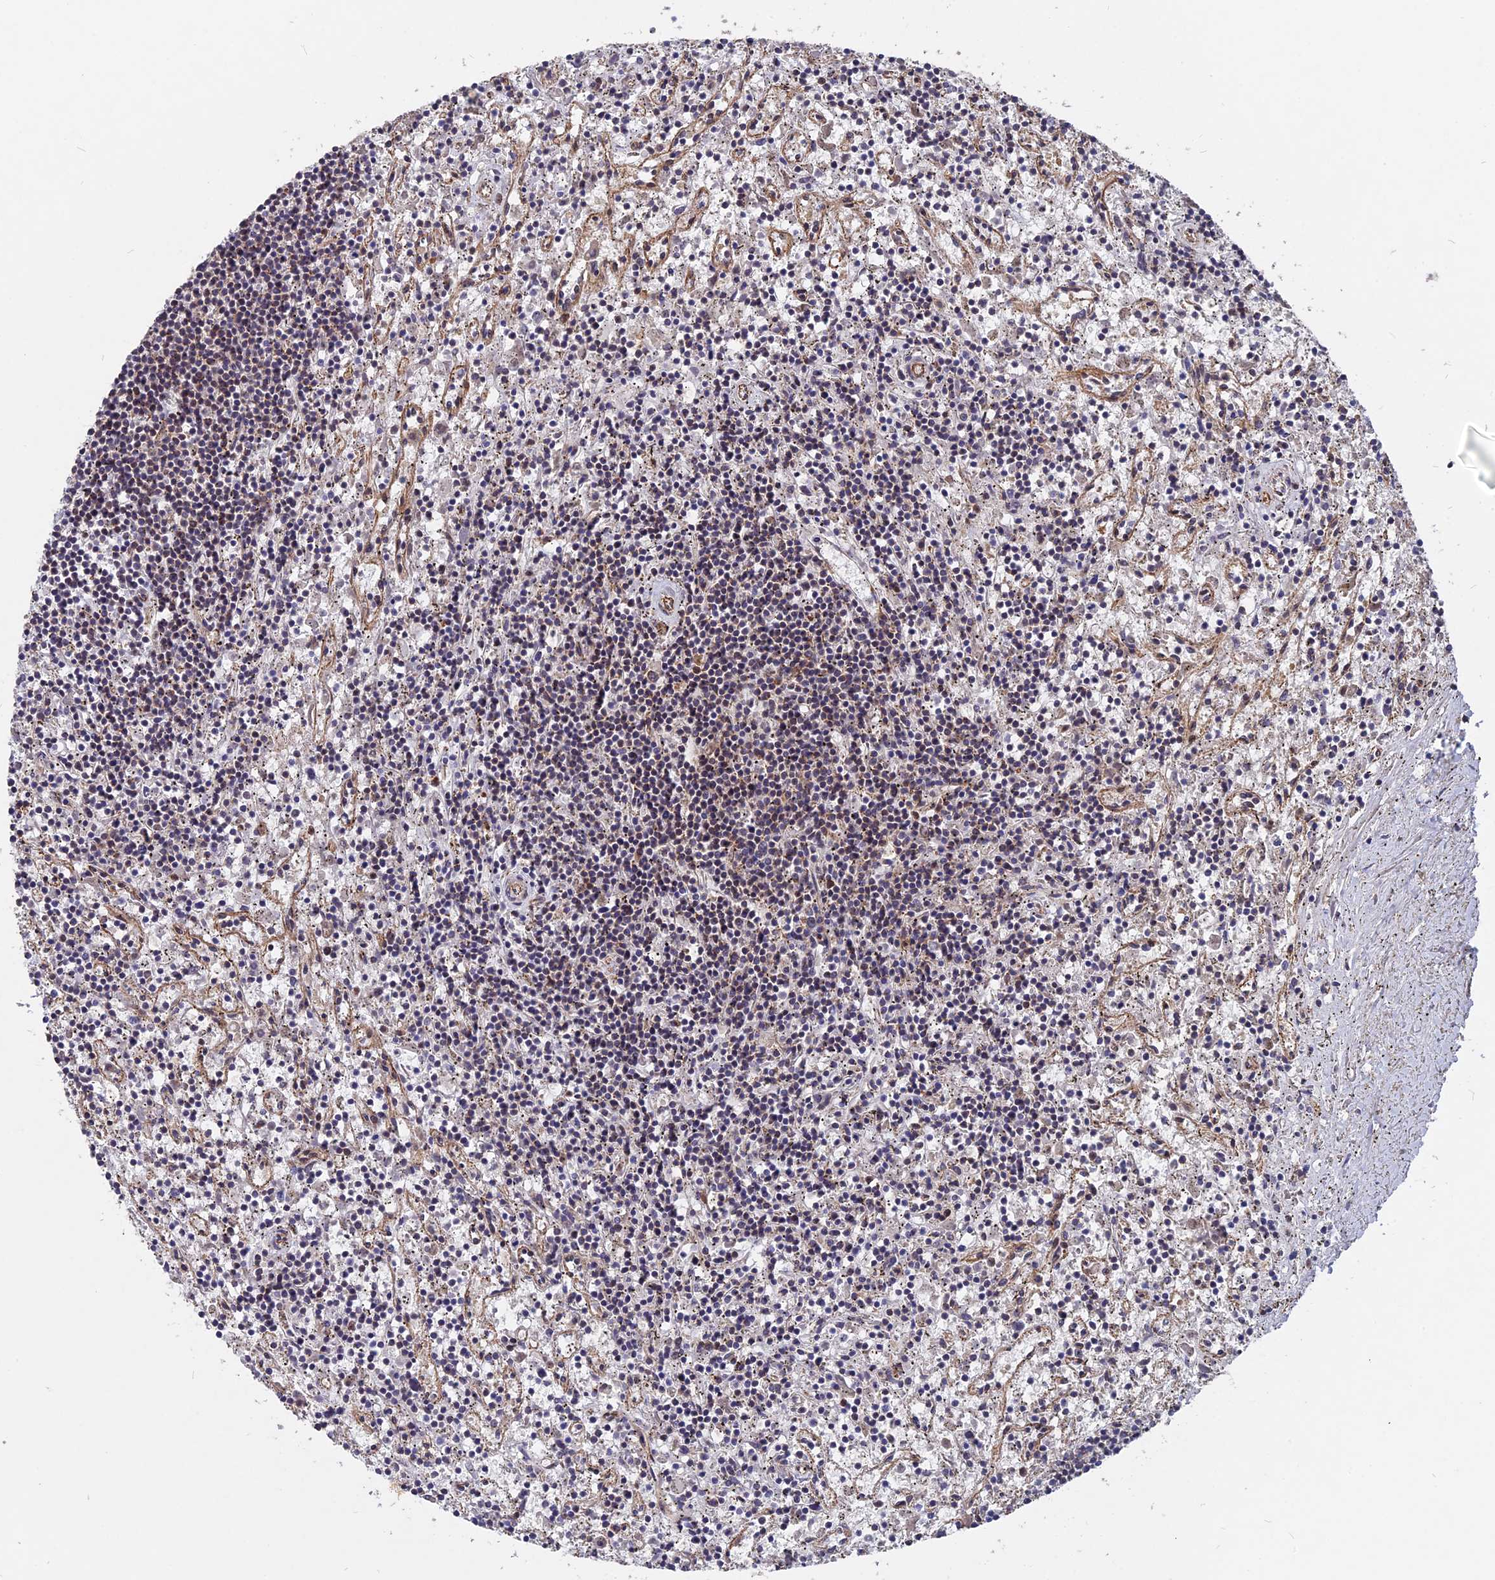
{"staining": {"intensity": "negative", "quantity": "none", "location": "none"}, "tissue": "lymphoma", "cell_type": "Tumor cells", "image_type": "cancer", "snomed": [{"axis": "morphology", "description": "Malignant lymphoma, non-Hodgkin's type, Low grade"}, {"axis": "topography", "description": "Spleen"}], "caption": "Immunohistochemistry micrograph of human malignant lymphoma, non-Hodgkin's type (low-grade) stained for a protein (brown), which displays no expression in tumor cells.", "gene": "NOSIP", "patient": {"sex": "male", "age": 76}}